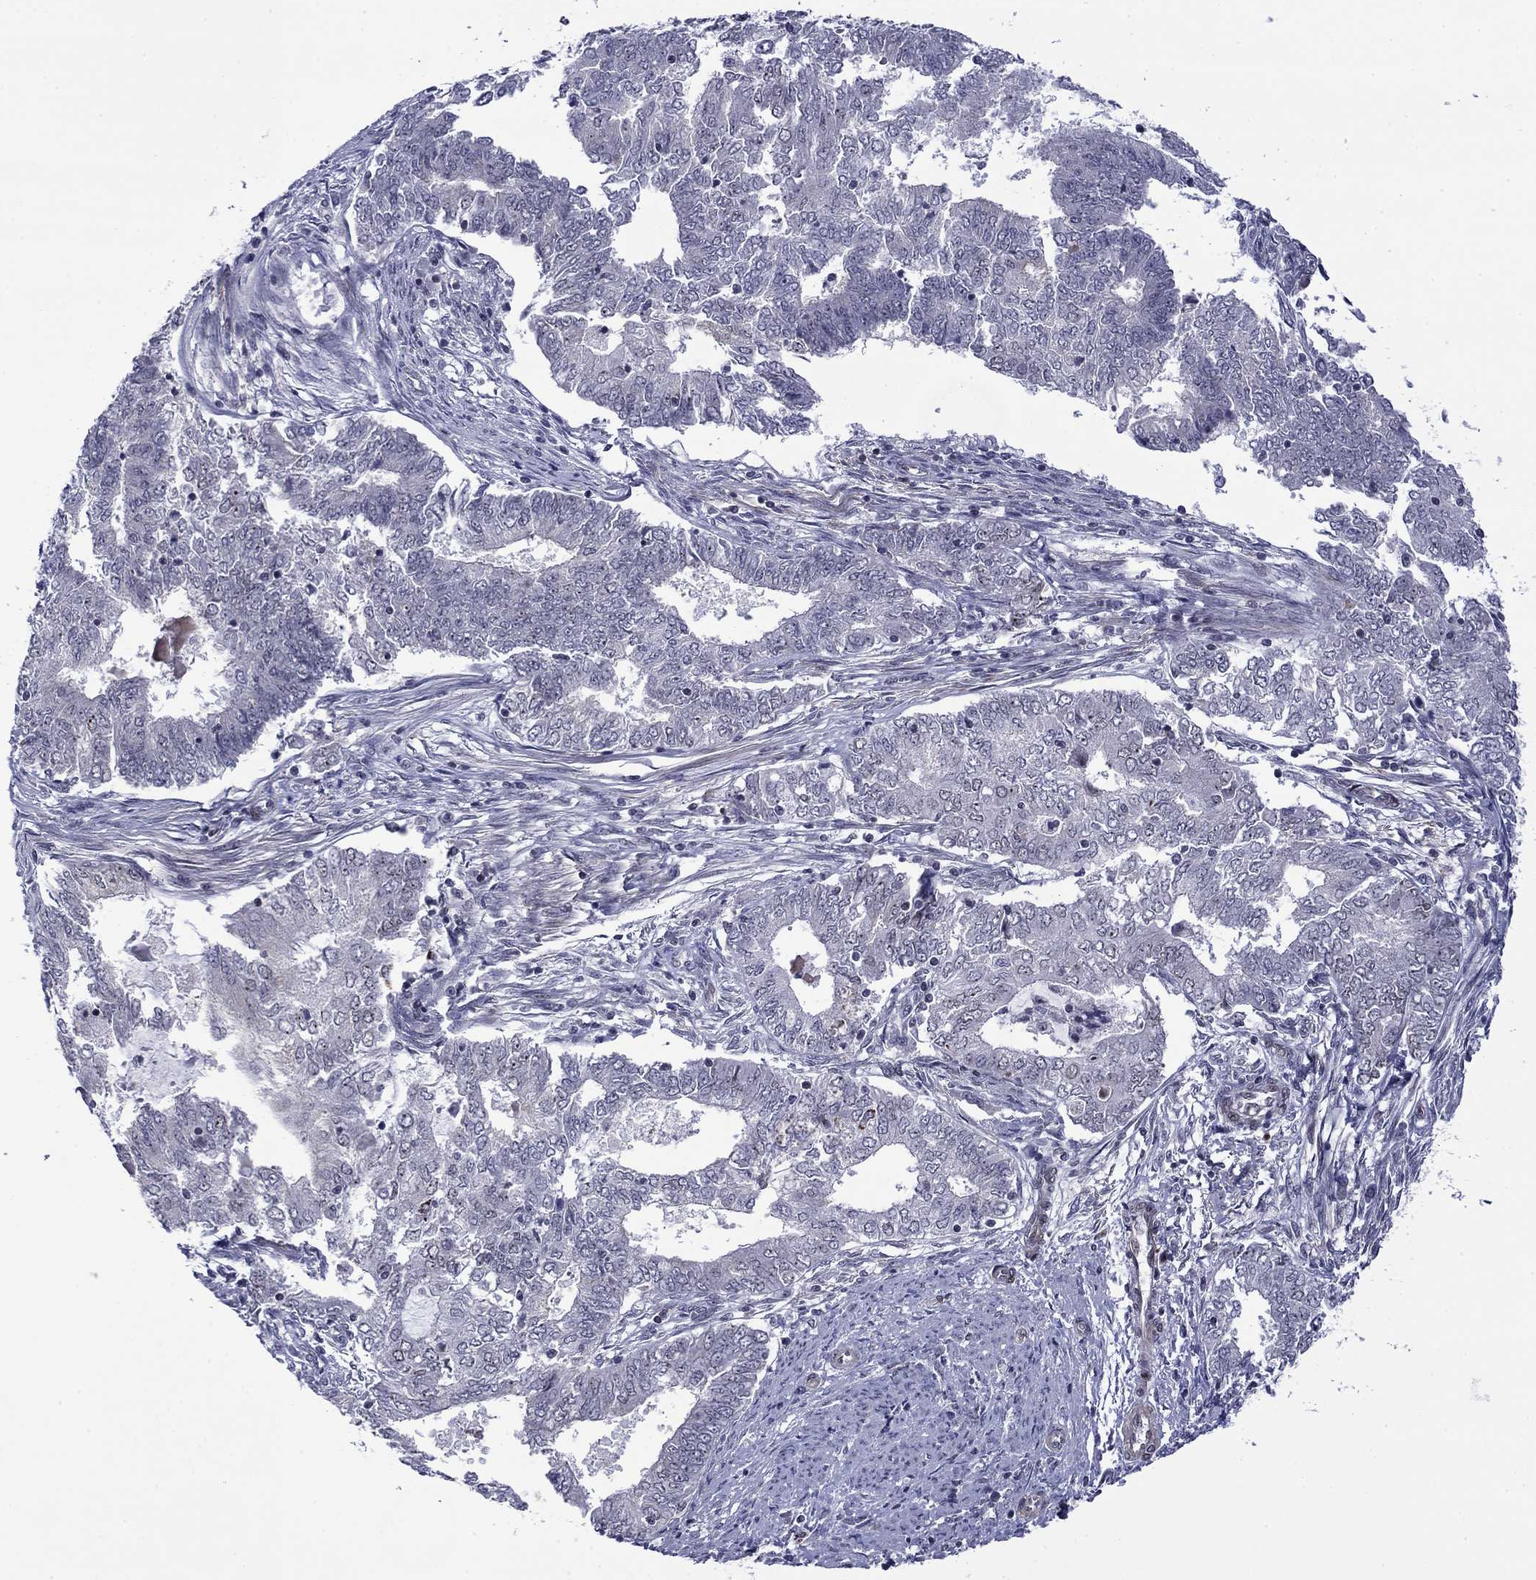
{"staining": {"intensity": "negative", "quantity": "none", "location": "none"}, "tissue": "endometrial cancer", "cell_type": "Tumor cells", "image_type": "cancer", "snomed": [{"axis": "morphology", "description": "Adenocarcinoma, NOS"}, {"axis": "topography", "description": "Endometrium"}], "caption": "Tumor cells show no significant protein expression in adenocarcinoma (endometrial). (DAB immunohistochemistry (IHC) with hematoxylin counter stain).", "gene": "SURF2", "patient": {"sex": "female", "age": 62}}